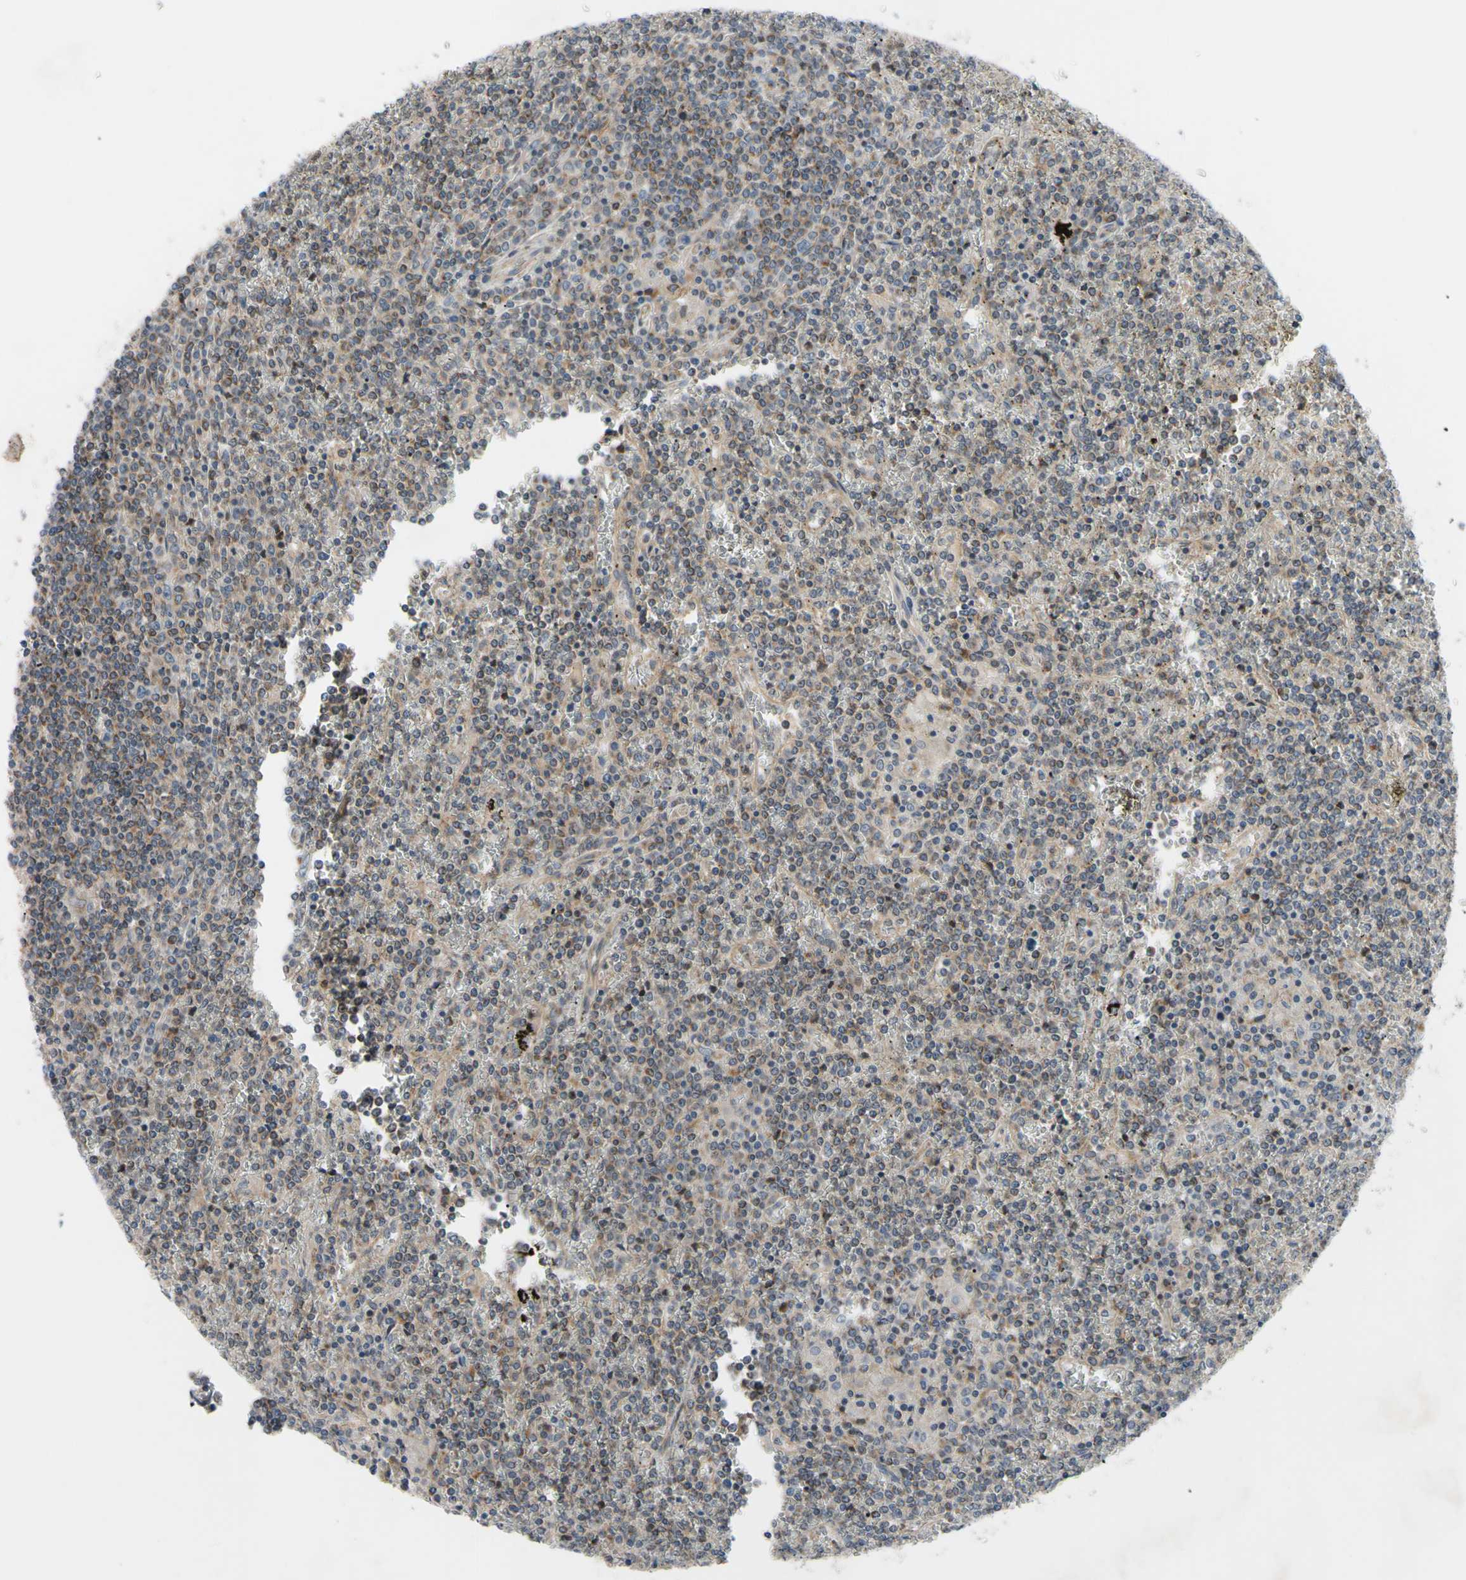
{"staining": {"intensity": "moderate", "quantity": ">75%", "location": "cytoplasmic/membranous"}, "tissue": "lymphoma", "cell_type": "Tumor cells", "image_type": "cancer", "snomed": [{"axis": "morphology", "description": "Malignant lymphoma, non-Hodgkin's type, Low grade"}, {"axis": "topography", "description": "Spleen"}], "caption": "Lymphoma stained with a brown dye shows moderate cytoplasmic/membranous positive positivity in approximately >75% of tumor cells.", "gene": "SVIL", "patient": {"sex": "female", "age": 19}}